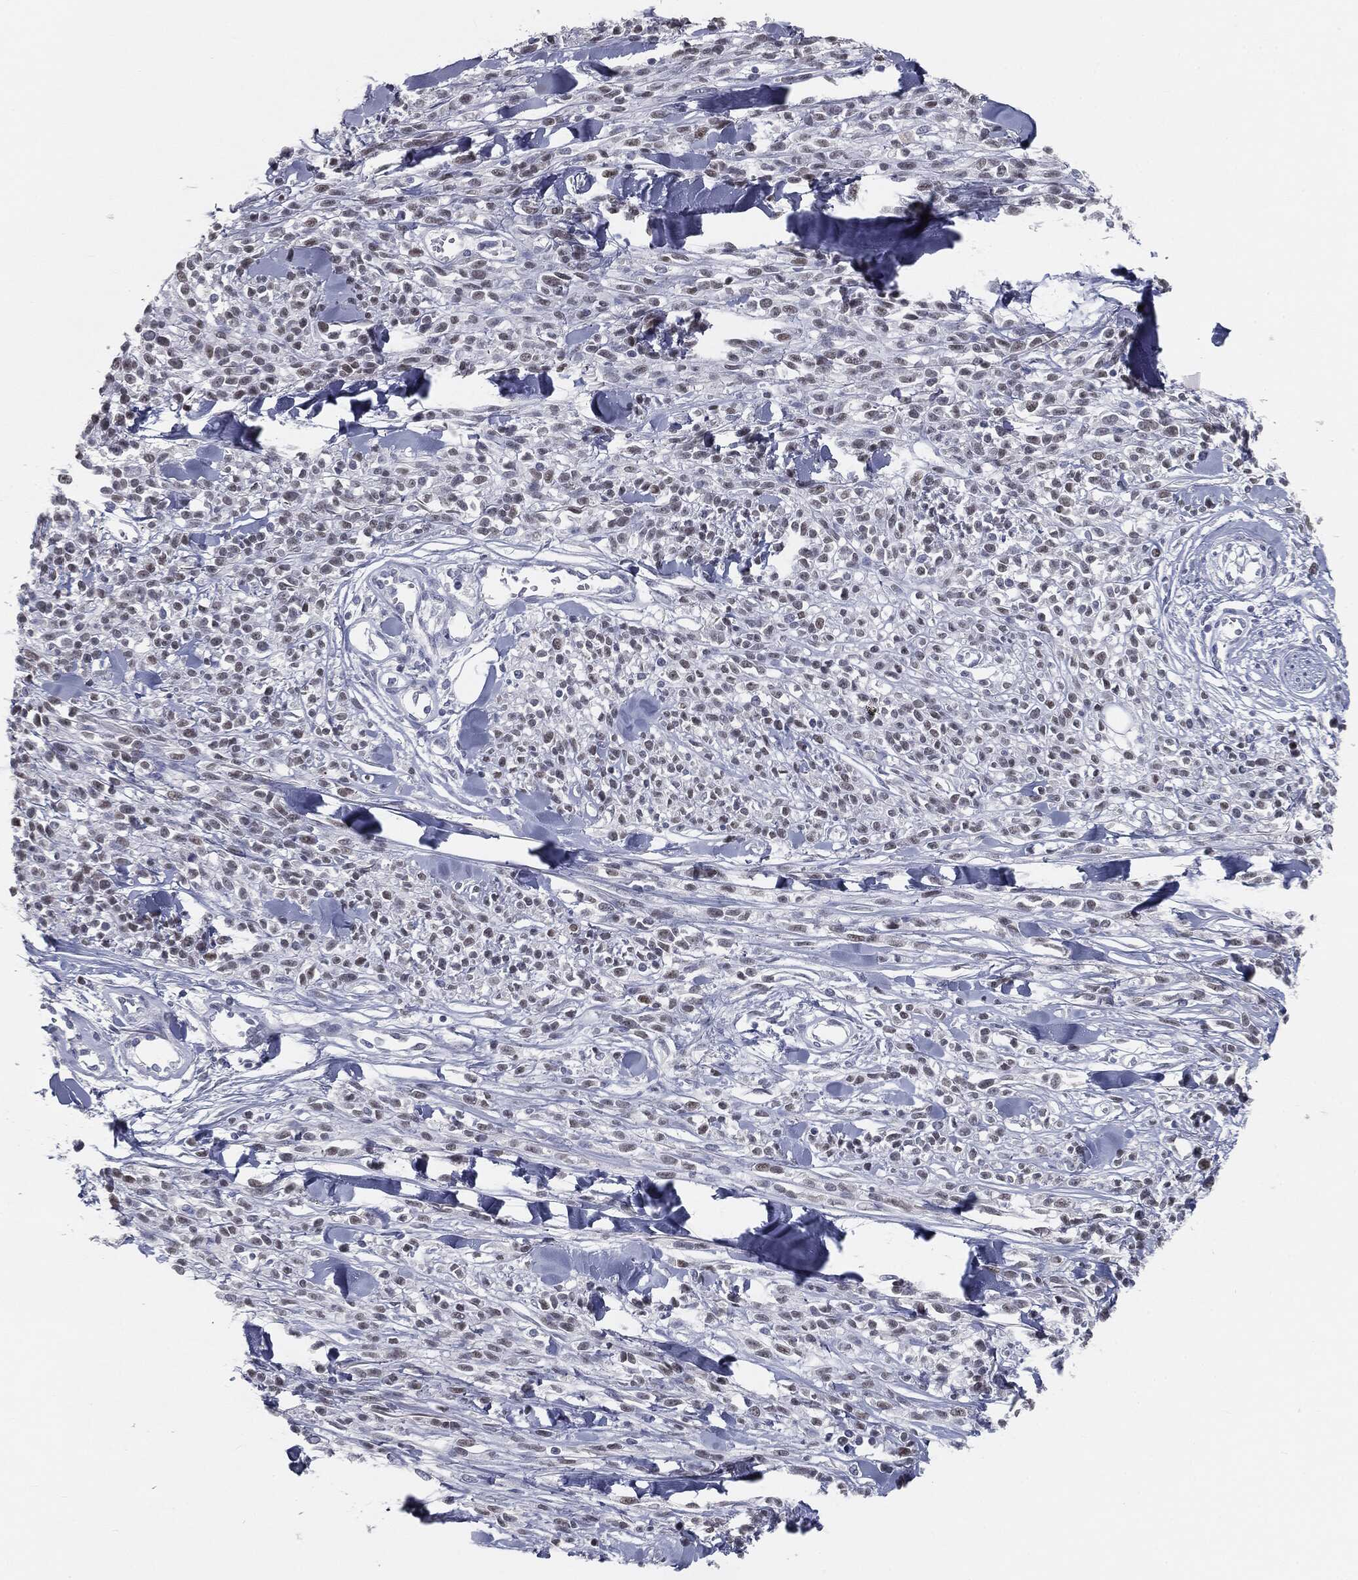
{"staining": {"intensity": "weak", "quantity": "<25%", "location": "nuclear"}, "tissue": "melanoma", "cell_type": "Tumor cells", "image_type": "cancer", "snomed": [{"axis": "morphology", "description": "Malignant melanoma, NOS"}, {"axis": "topography", "description": "Skin"}, {"axis": "topography", "description": "Skin of trunk"}], "caption": "Human melanoma stained for a protein using immunohistochemistry (IHC) exhibits no positivity in tumor cells.", "gene": "PRAME", "patient": {"sex": "male", "age": 74}}